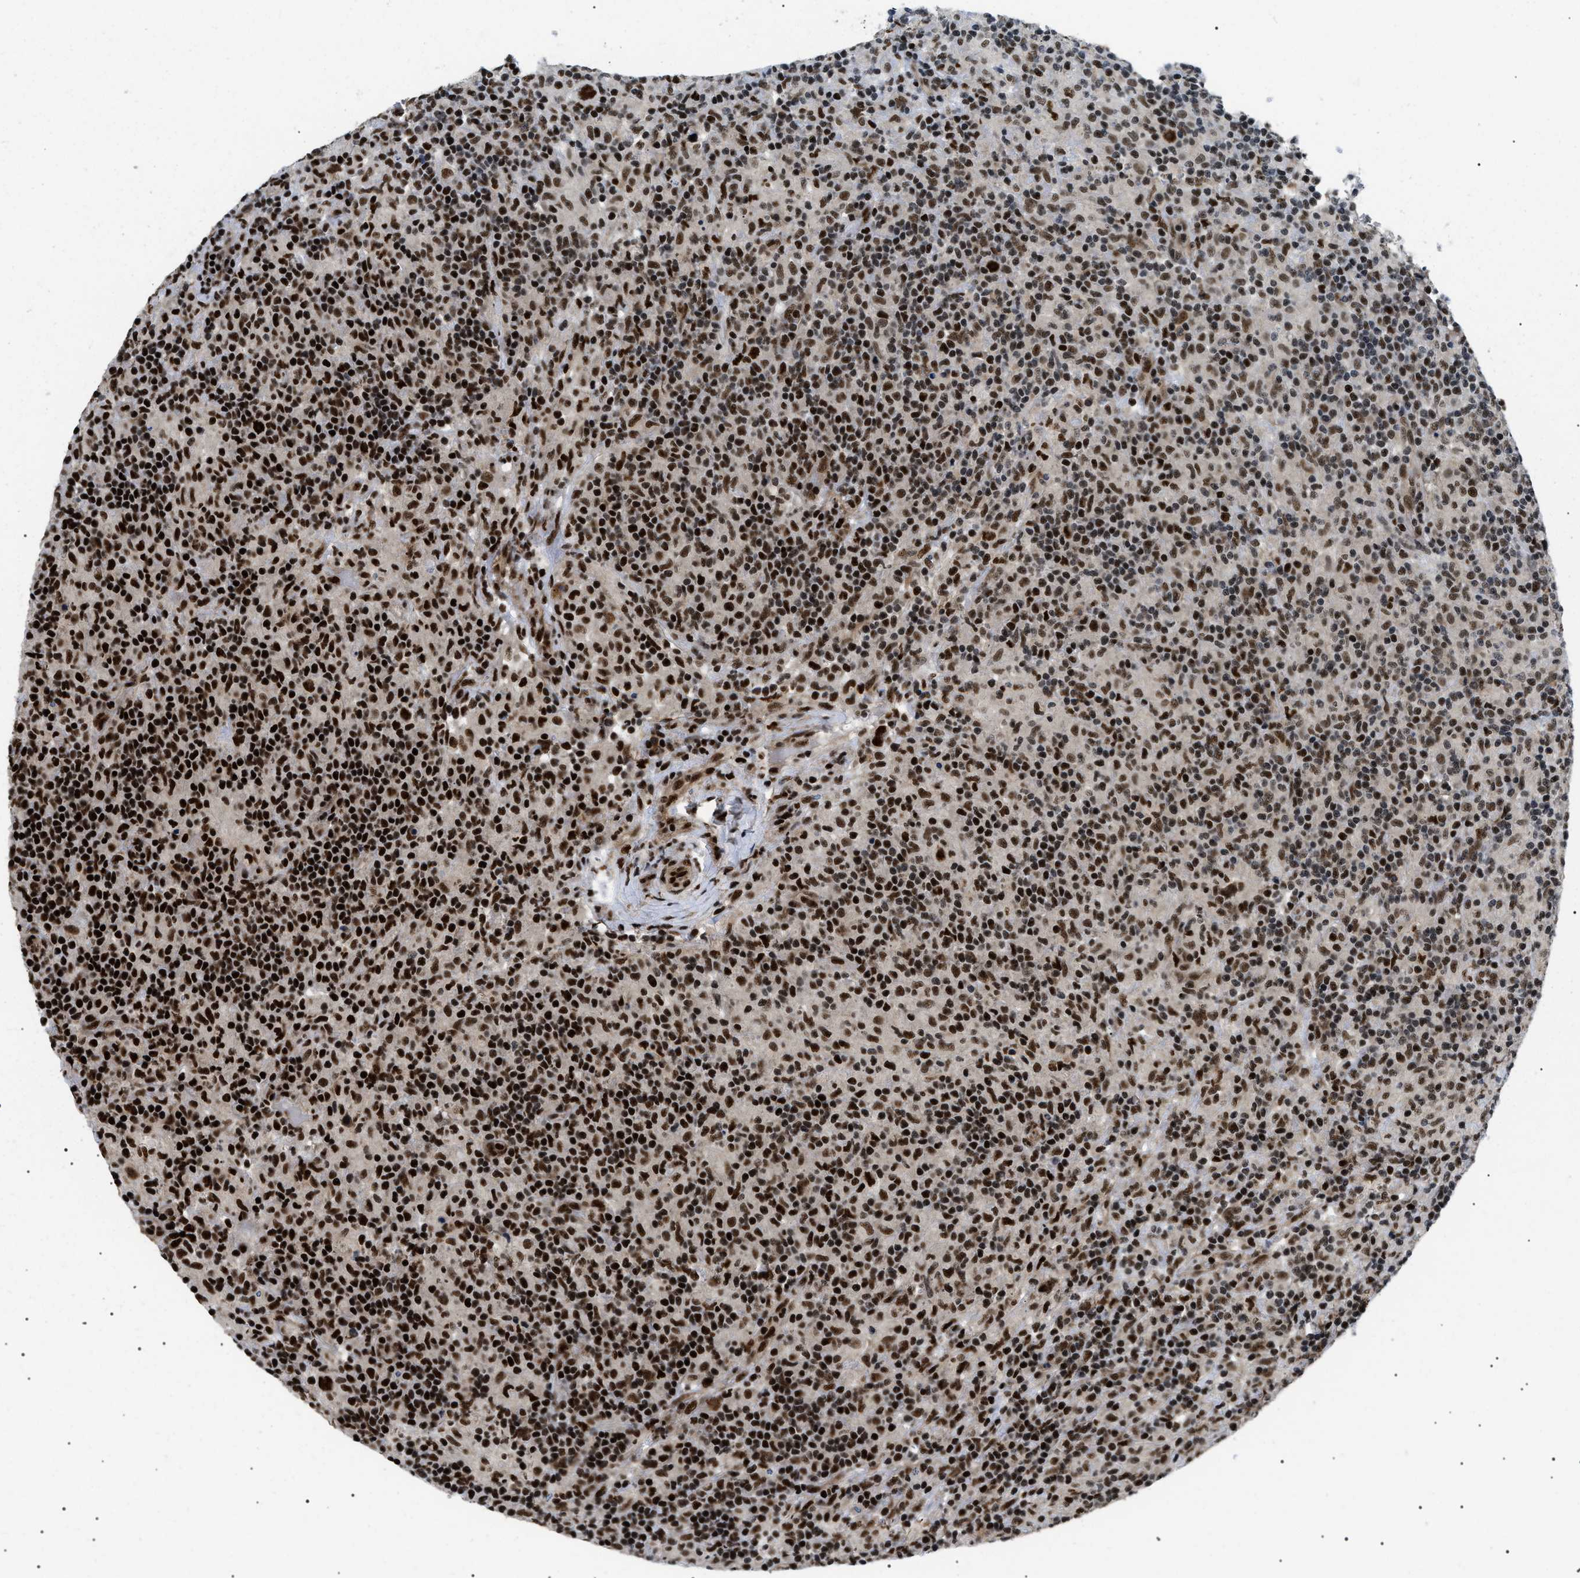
{"staining": {"intensity": "strong", "quantity": ">75%", "location": "nuclear"}, "tissue": "lymphoma", "cell_type": "Tumor cells", "image_type": "cancer", "snomed": [{"axis": "morphology", "description": "Hodgkin's disease, NOS"}, {"axis": "topography", "description": "Lymph node"}], "caption": "Hodgkin's disease stained with immunohistochemistry (IHC) shows strong nuclear staining in about >75% of tumor cells.", "gene": "CWC25", "patient": {"sex": "male", "age": 70}}